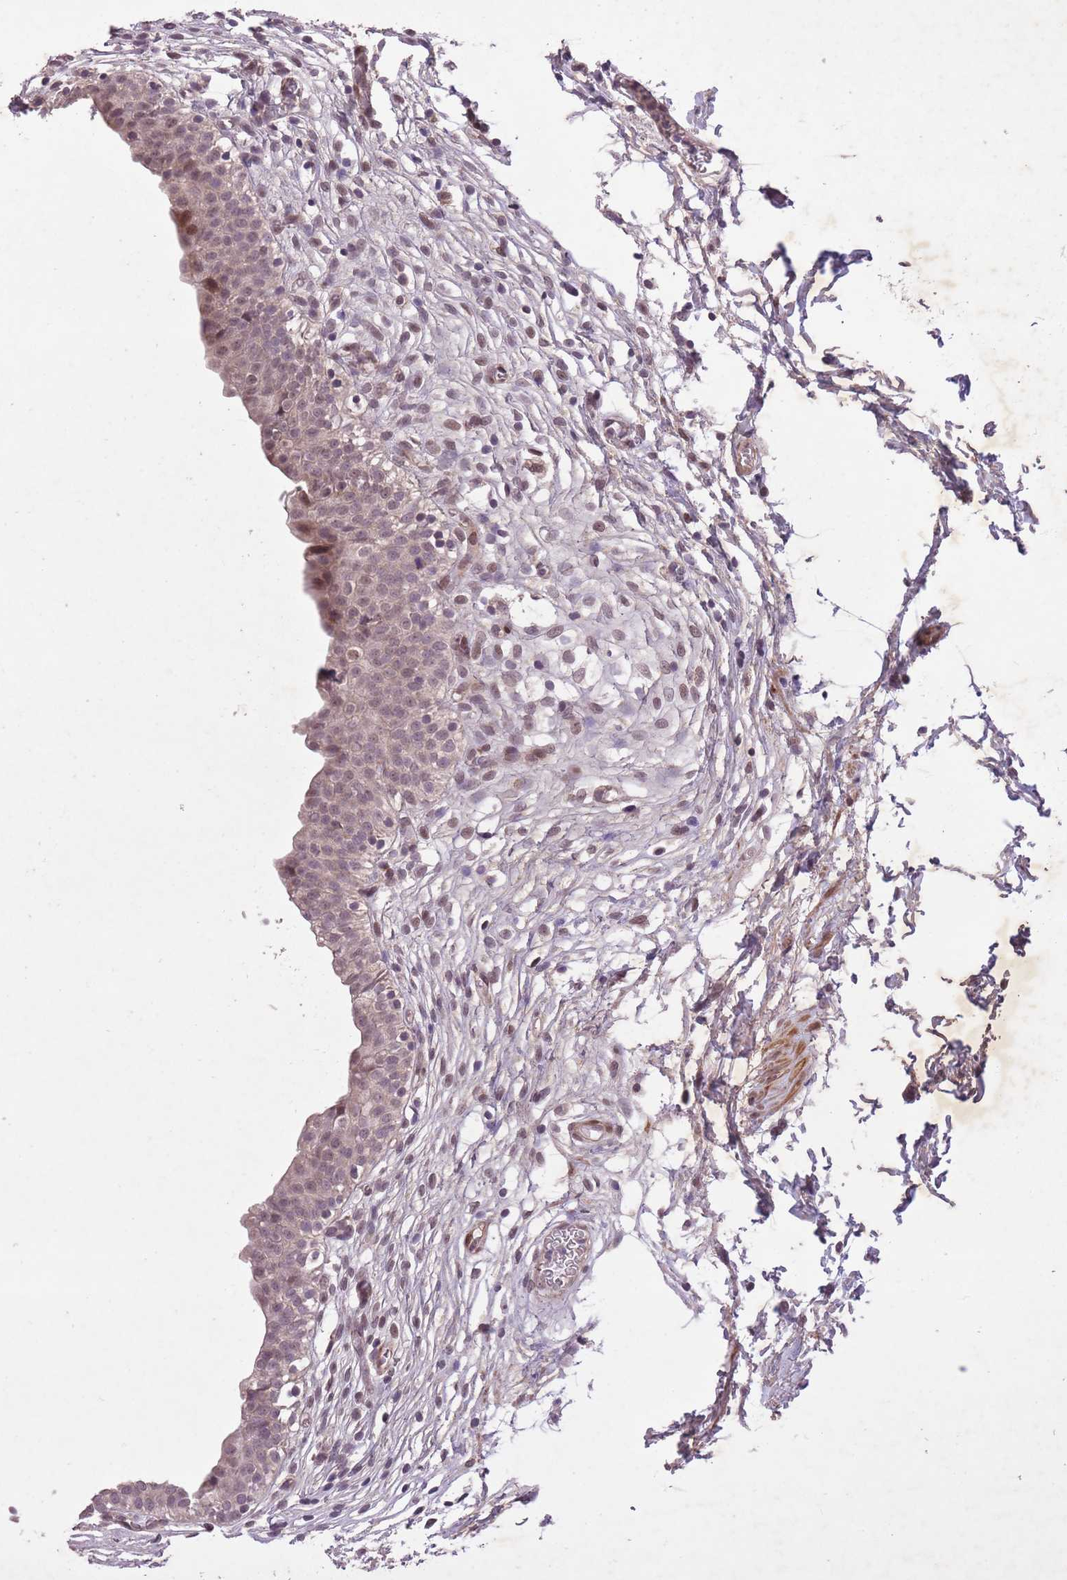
{"staining": {"intensity": "moderate", "quantity": "25%-75%", "location": "cytoplasmic/membranous,nuclear"}, "tissue": "urinary bladder", "cell_type": "Urothelial cells", "image_type": "normal", "snomed": [{"axis": "morphology", "description": "Normal tissue, NOS"}, {"axis": "topography", "description": "Urinary bladder"}, {"axis": "topography", "description": "Peripheral nerve tissue"}], "caption": "Urothelial cells exhibit moderate cytoplasmic/membranous,nuclear positivity in approximately 25%-75% of cells in normal urinary bladder.", "gene": "CBX6", "patient": {"sex": "male", "age": 55}}